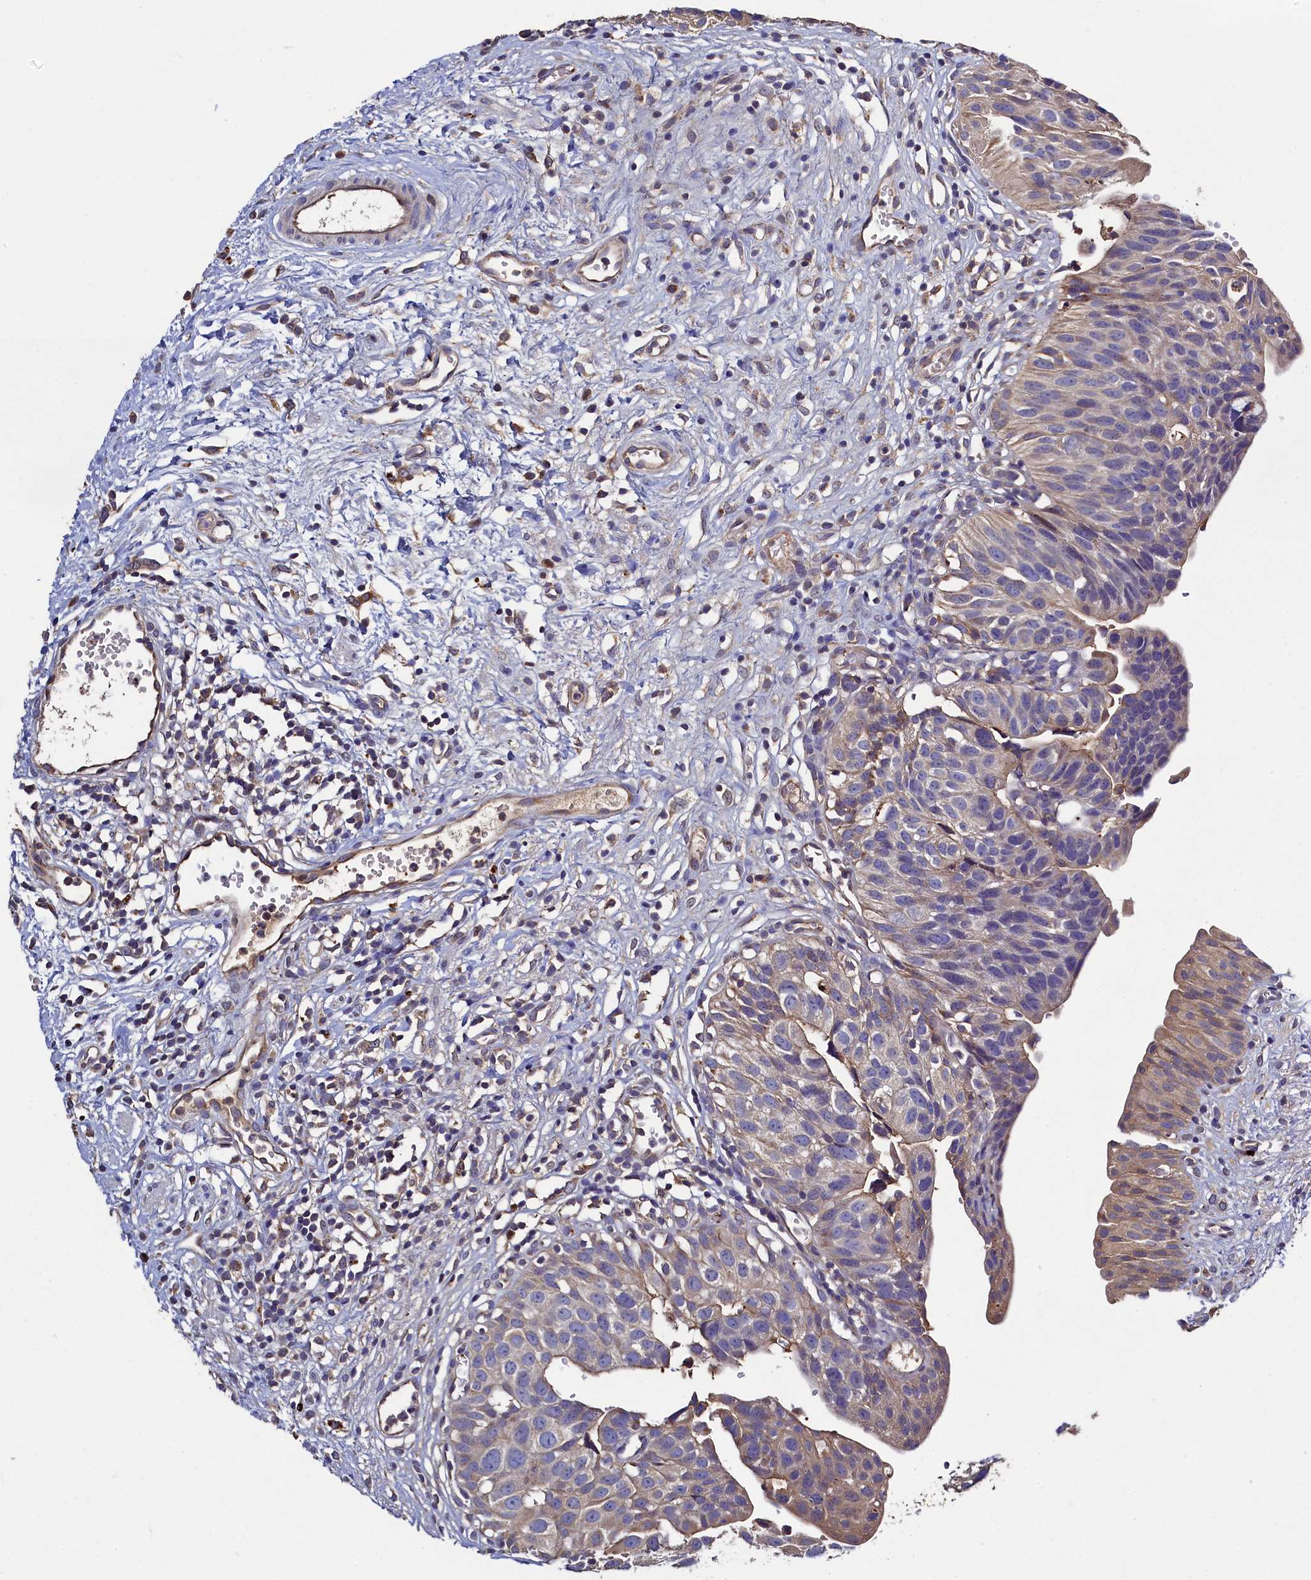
{"staining": {"intensity": "weak", "quantity": ">75%", "location": "cytoplasmic/membranous"}, "tissue": "urinary bladder", "cell_type": "Urothelial cells", "image_type": "normal", "snomed": [{"axis": "morphology", "description": "Normal tissue, NOS"}, {"axis": "topography", "description": "Urinary bladder"}], "caption": "IHC photomicrograph of normal human urinary bladder stained for a protein (brown), which displays low levels of weak cytoplasmic/membranous staining in approximately >75% of urothelial cells.", "gene": "TK2", "patient": {"sex": "male", "age": 51}}